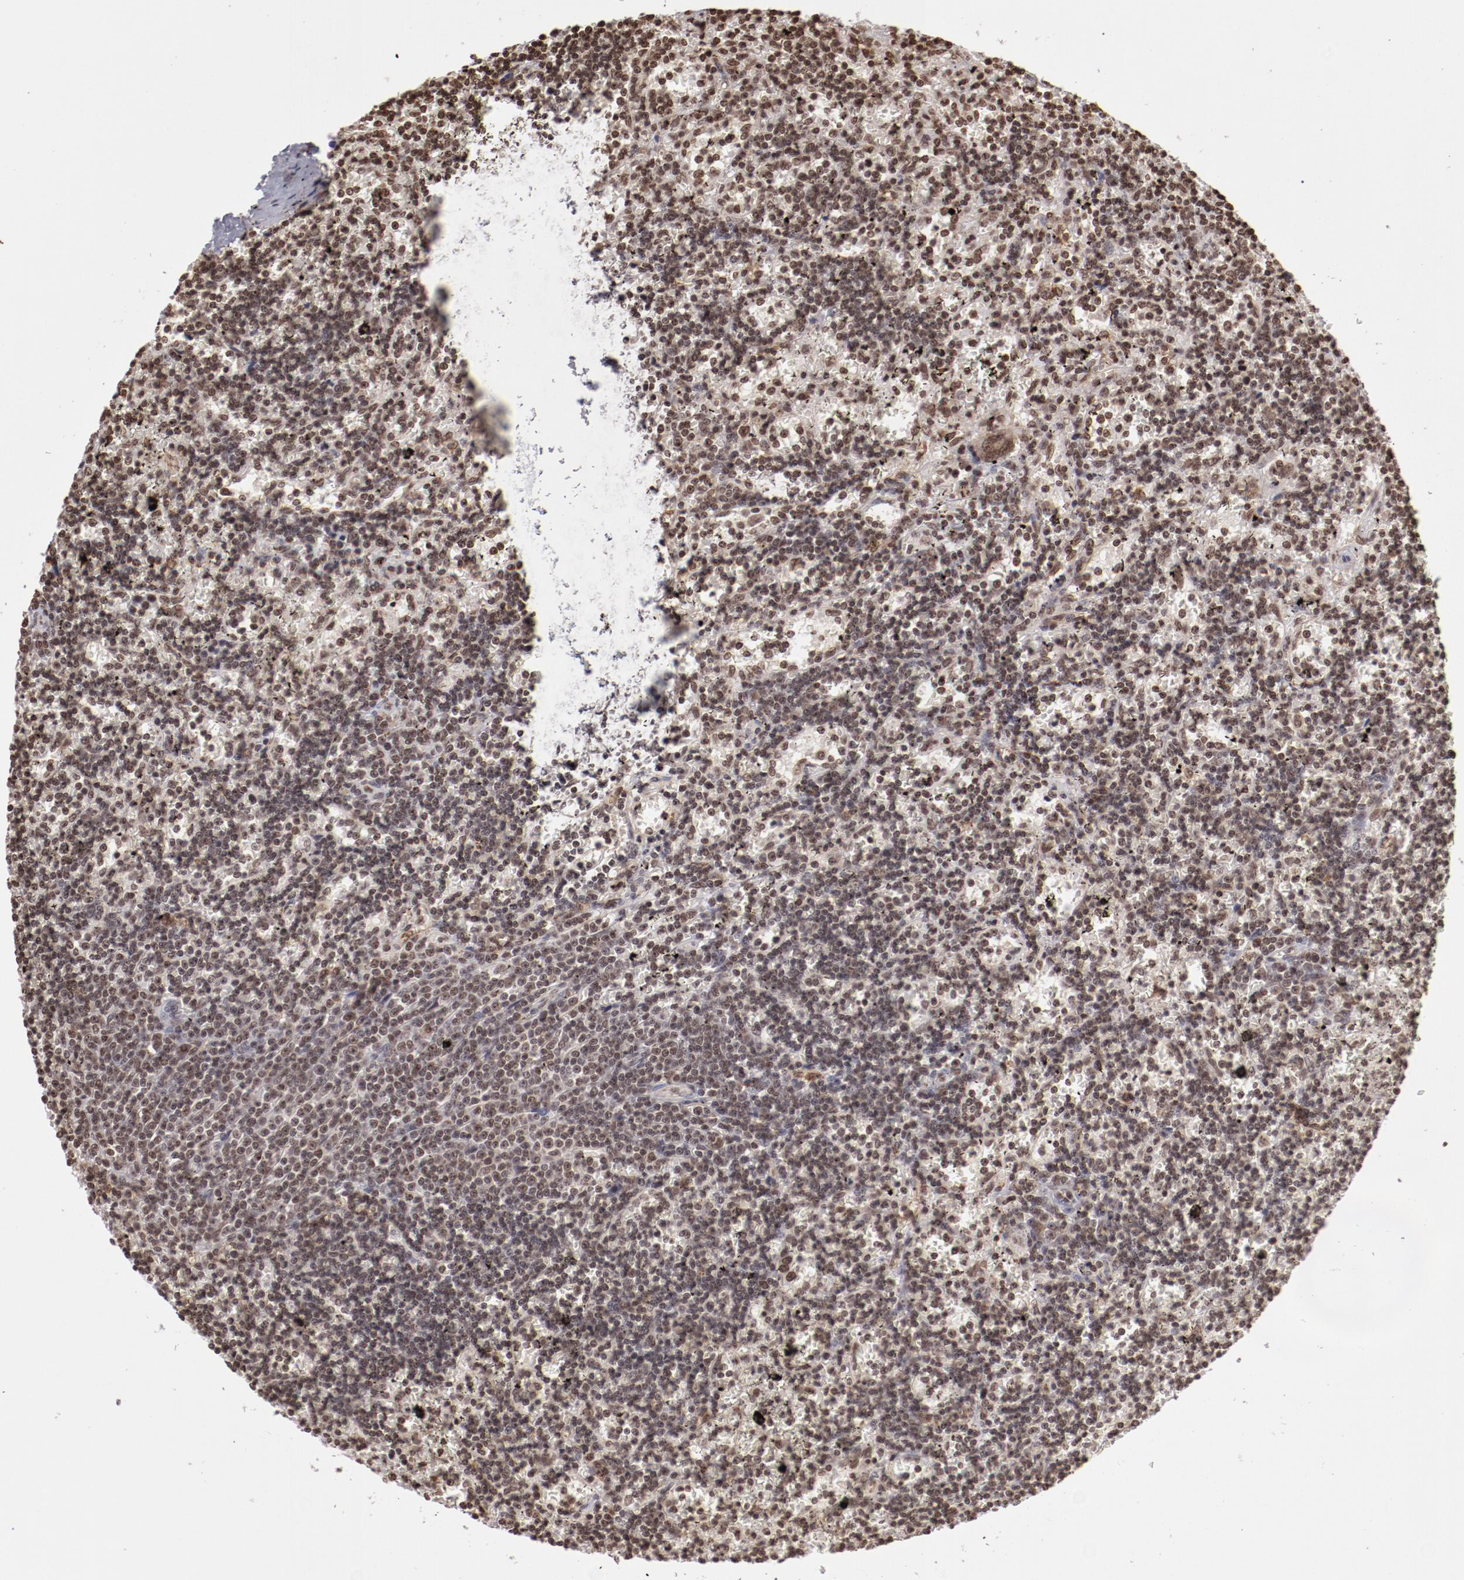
{"staining": {"intensity": "moderate", "quantity": ">75%", "location": "nuclear"}, "tissue": "lymphoma", "cell_type": "Tumor cells", "image_type": "cancer", "snomed": [{"axis": "morphology", "description": "Malignant lymphoma, non-Hodgkin's type, Low grade"}, {"axis": "topography", "description": "Spleen"}], "caption": "IHC of human lymphoma shows medium levels of moderate nuclear expression in about >75% of tumor cells.", "gene": "ABL2", "patient": {"sex": "male", "age": 60}}